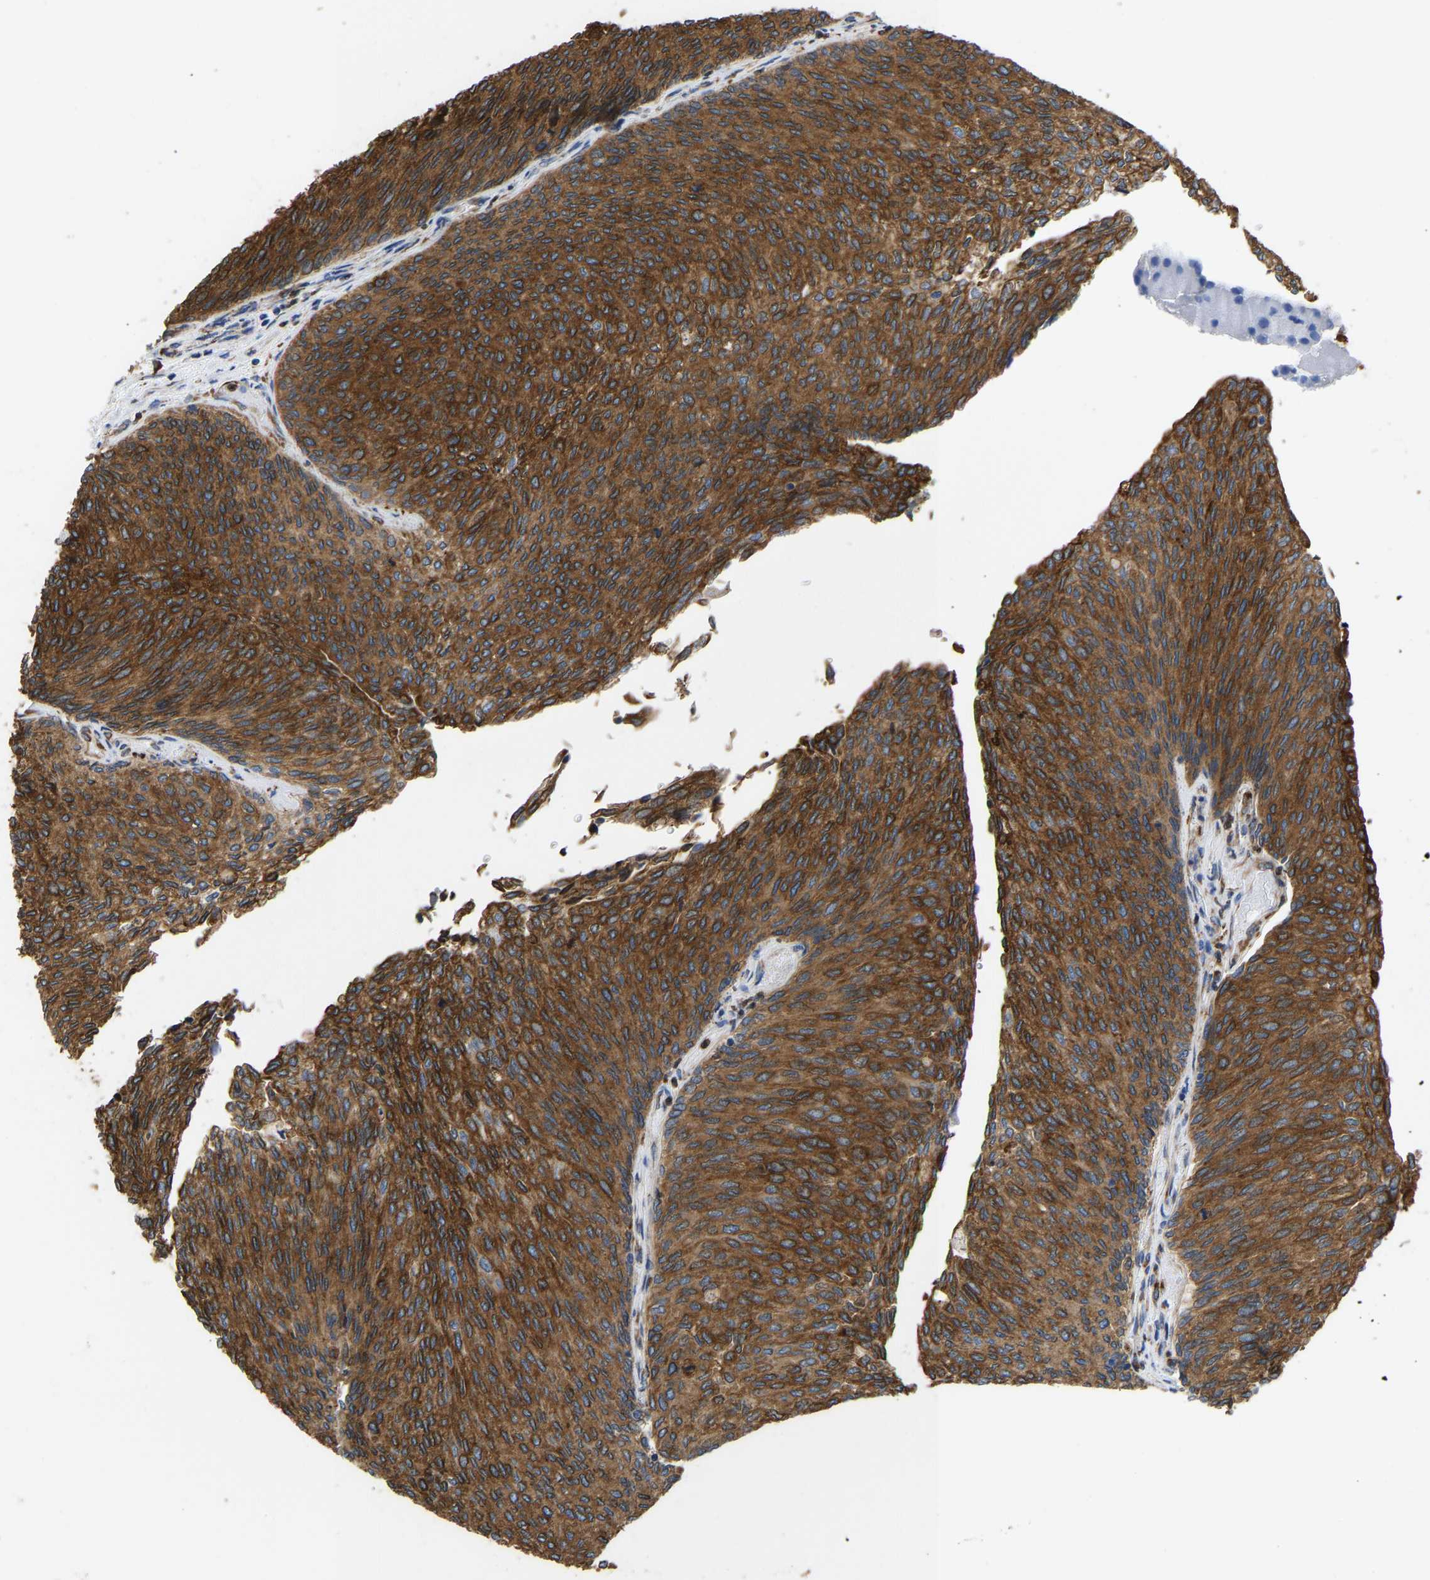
{"staining": {"intensity": "strong", "quantity": ">75%", "location": "cytoplasmic/membranous"}, "tissue": "urothelial cancer", "cell_type": "Tumor cells", "image_type": "cancer", "snomed": [{"axis": "morphology", "description": "Urothelial carcinoma, Low grade"}, {"axis": "topography", "description": "Urinary bladder"}], "caption": "High-power microscopy captured an immunohistochemistry (IHC) photomicrograph of urothelial cancer, revealing strong cytoplasmic/membranous positivity in approximately >75% of tumor cells.", "gene": "P4HB", "patient": {"sex": "female", "age": 79}}